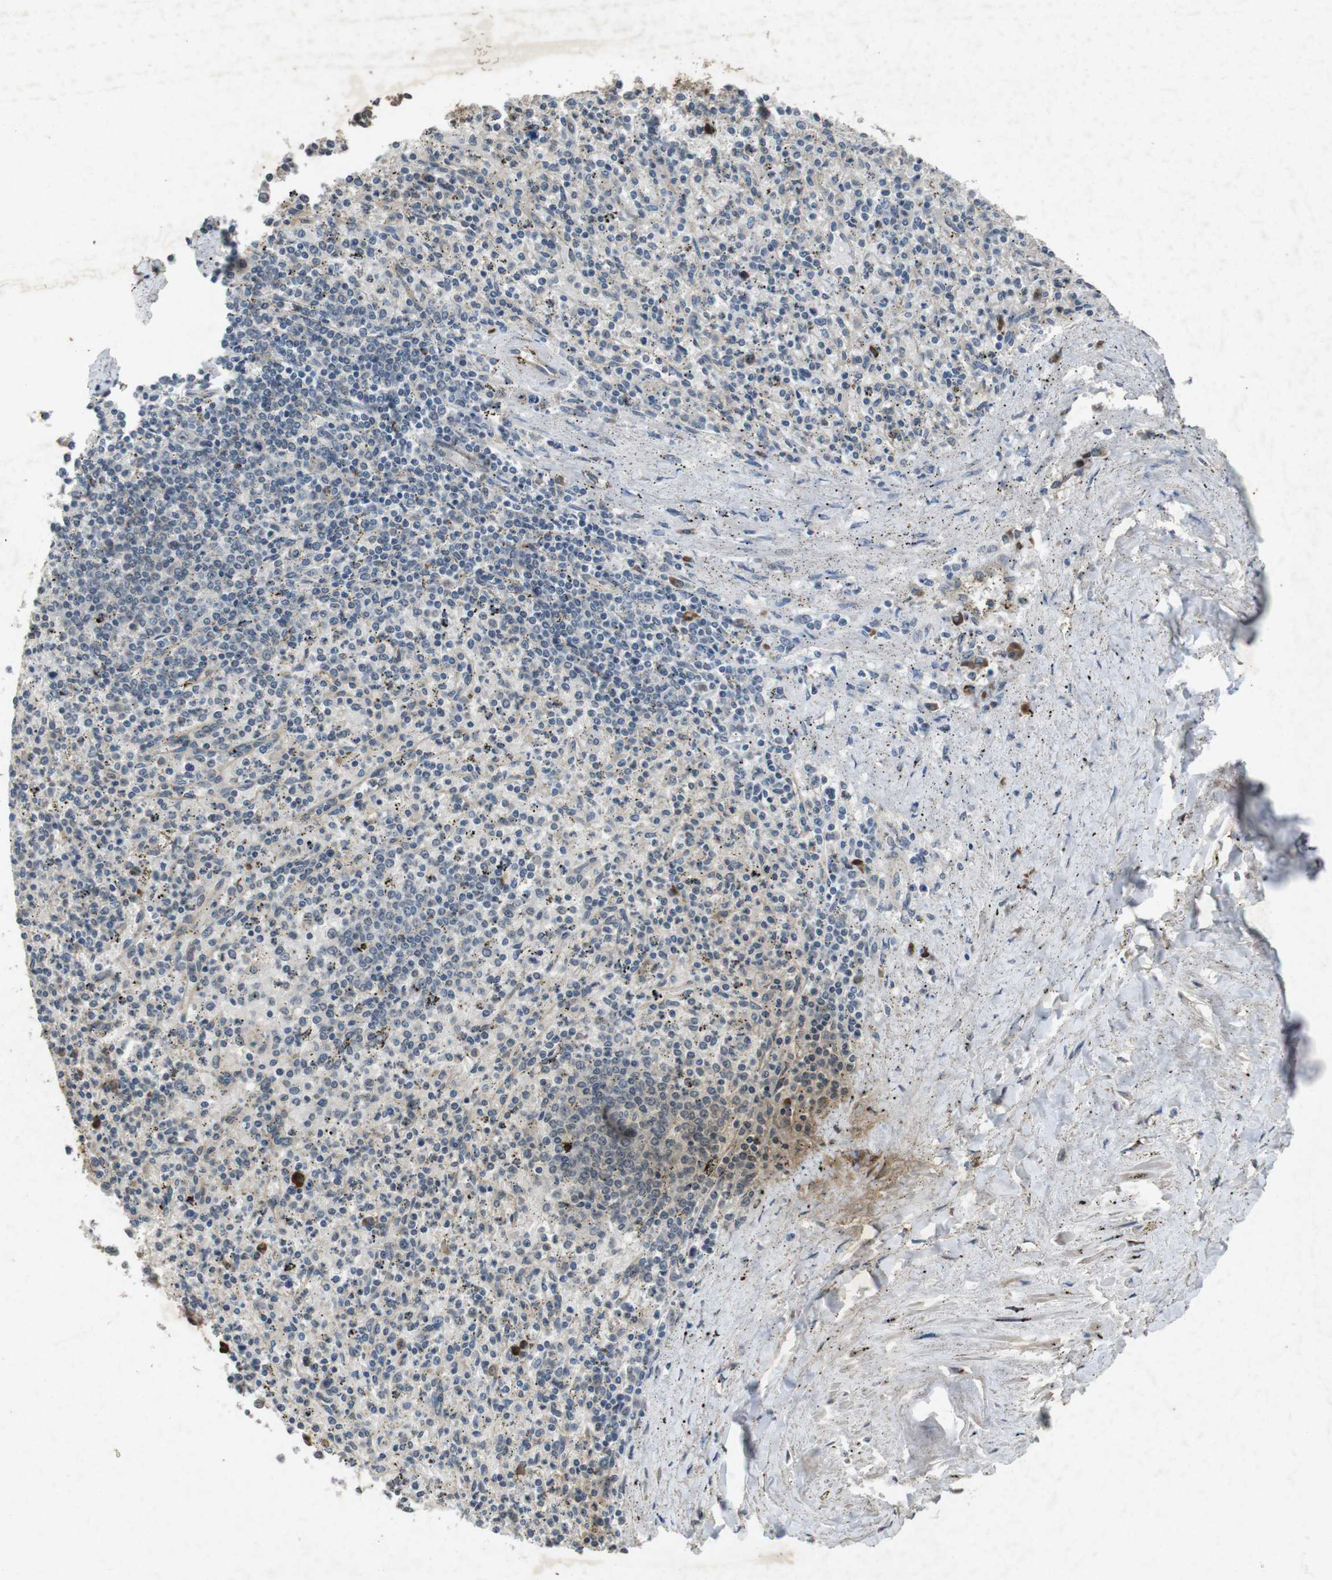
{"staining": {"intensity": "strong", "quantity": "<25%", "location": "cytoplasmic/membranous"}, "tissue": "spleen", "cell_type": "Cells in red pulp", "image_type": "normal", "snomed": [{"axis": "morphology", "description": "Normal tissue, NOS"}, {"axis": "topography", "description": "Spleen"}], "caption": "High-power microscopy captured an immunohistochemistry (IHC) image of benign spleen, revealing strong cytoplasmic/membranous staining in approximately <25% of cells in red pulp.", "gene": "FLCN", "patient": {"sex": "male", "age": 72}}